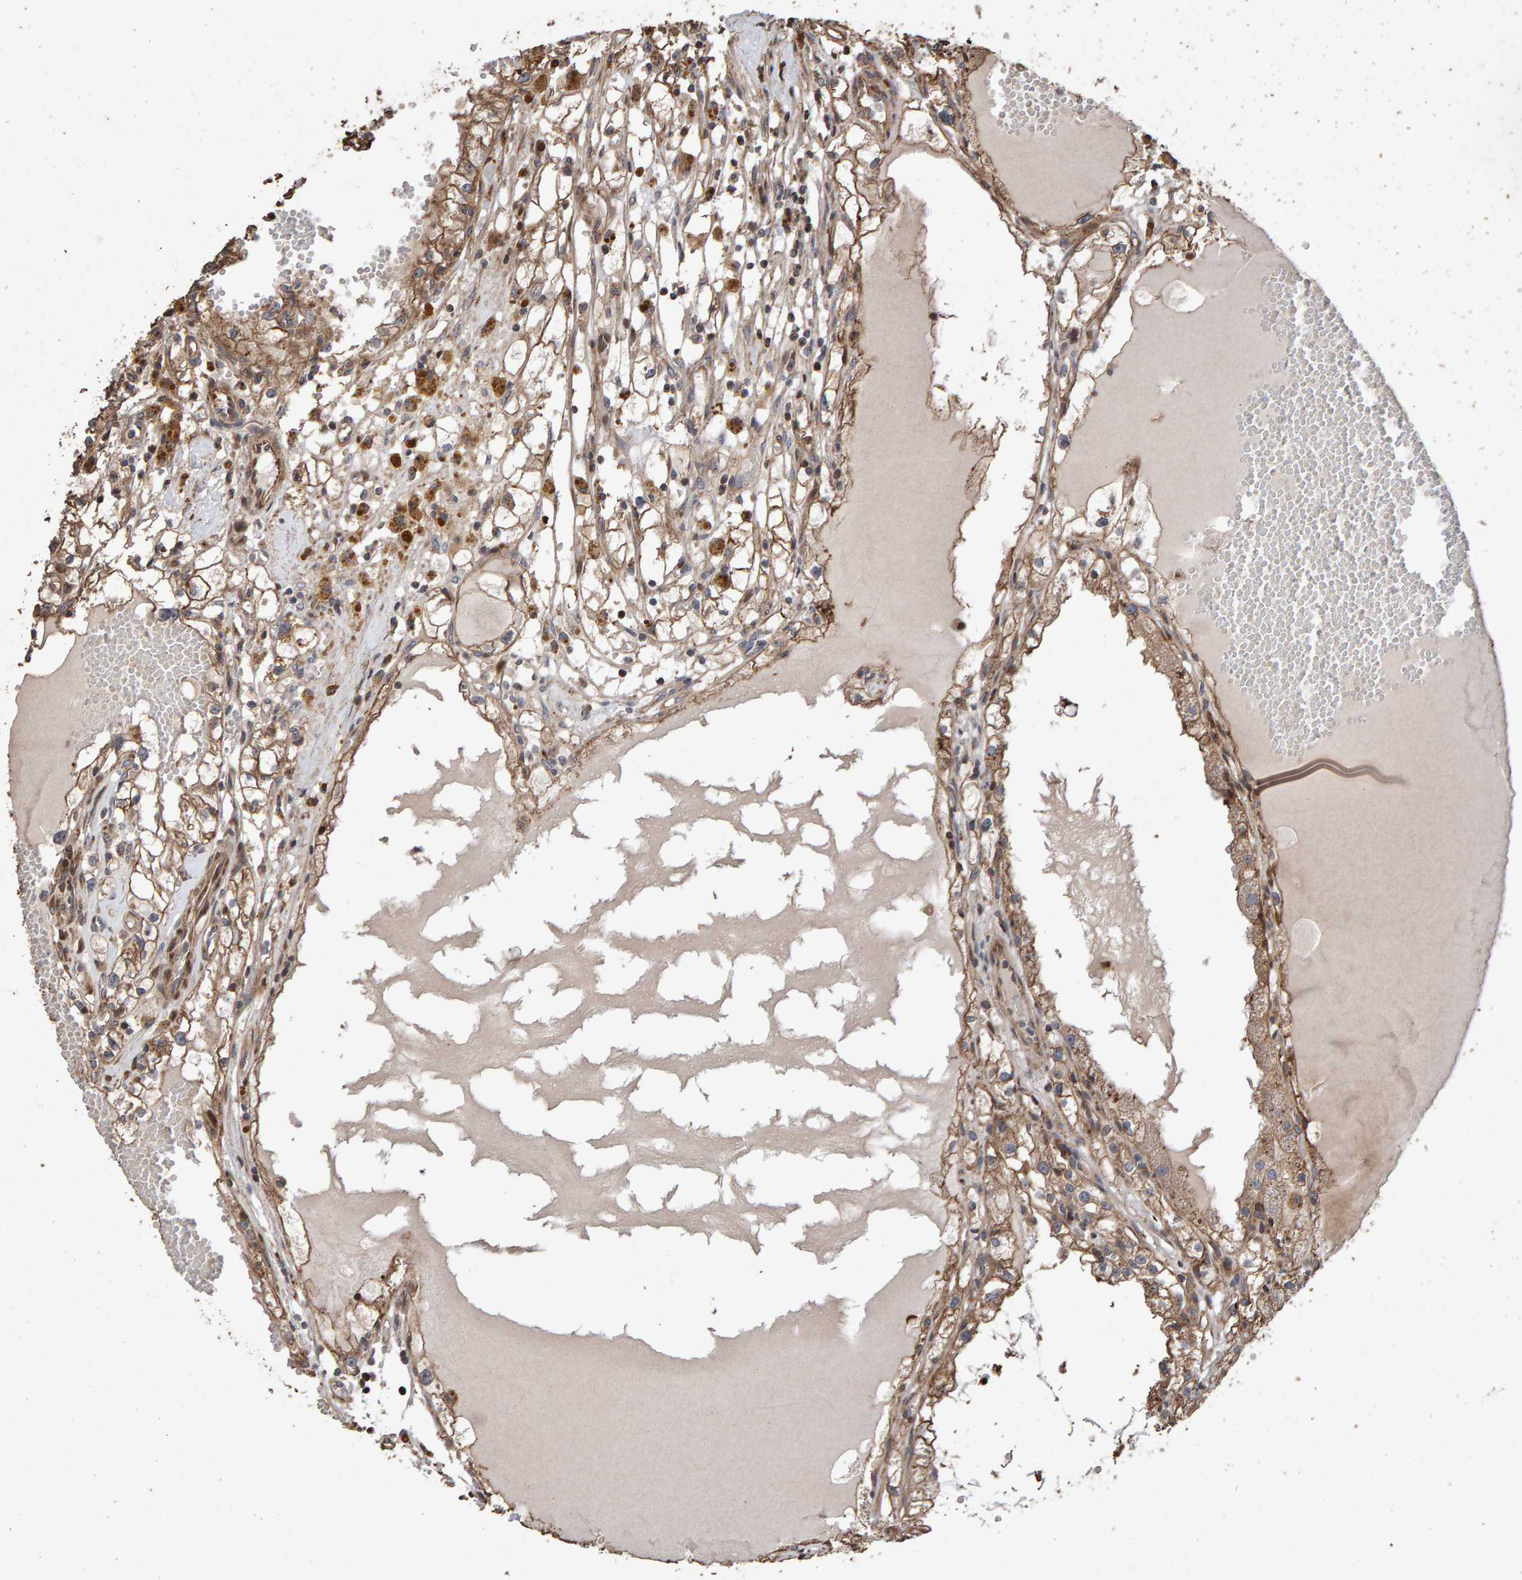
{"staining": {"intensity": "moderate", "quantity": ">75%", "location": "cytoplasmic/membranous"}, "tissue": "renal cancer", "cell_type": "Tumor cells", "image_type": "cancer", "snomed": [{"axis": "morphology", "description": "Adenocarcinoma, NOS"}, {"axis": "topography", "description": "Kidney"}], "caption": "A brown stain labels moderate cytoplasmic/membranous expression of a protein in human renal cancer tumor cells. (DAB (3,3'-diaminobenzidine) = brown stain, brightfield microscopy at high magnification).", "gene": "OSBP2", "patient": {"sex": "male", "age": 56}}